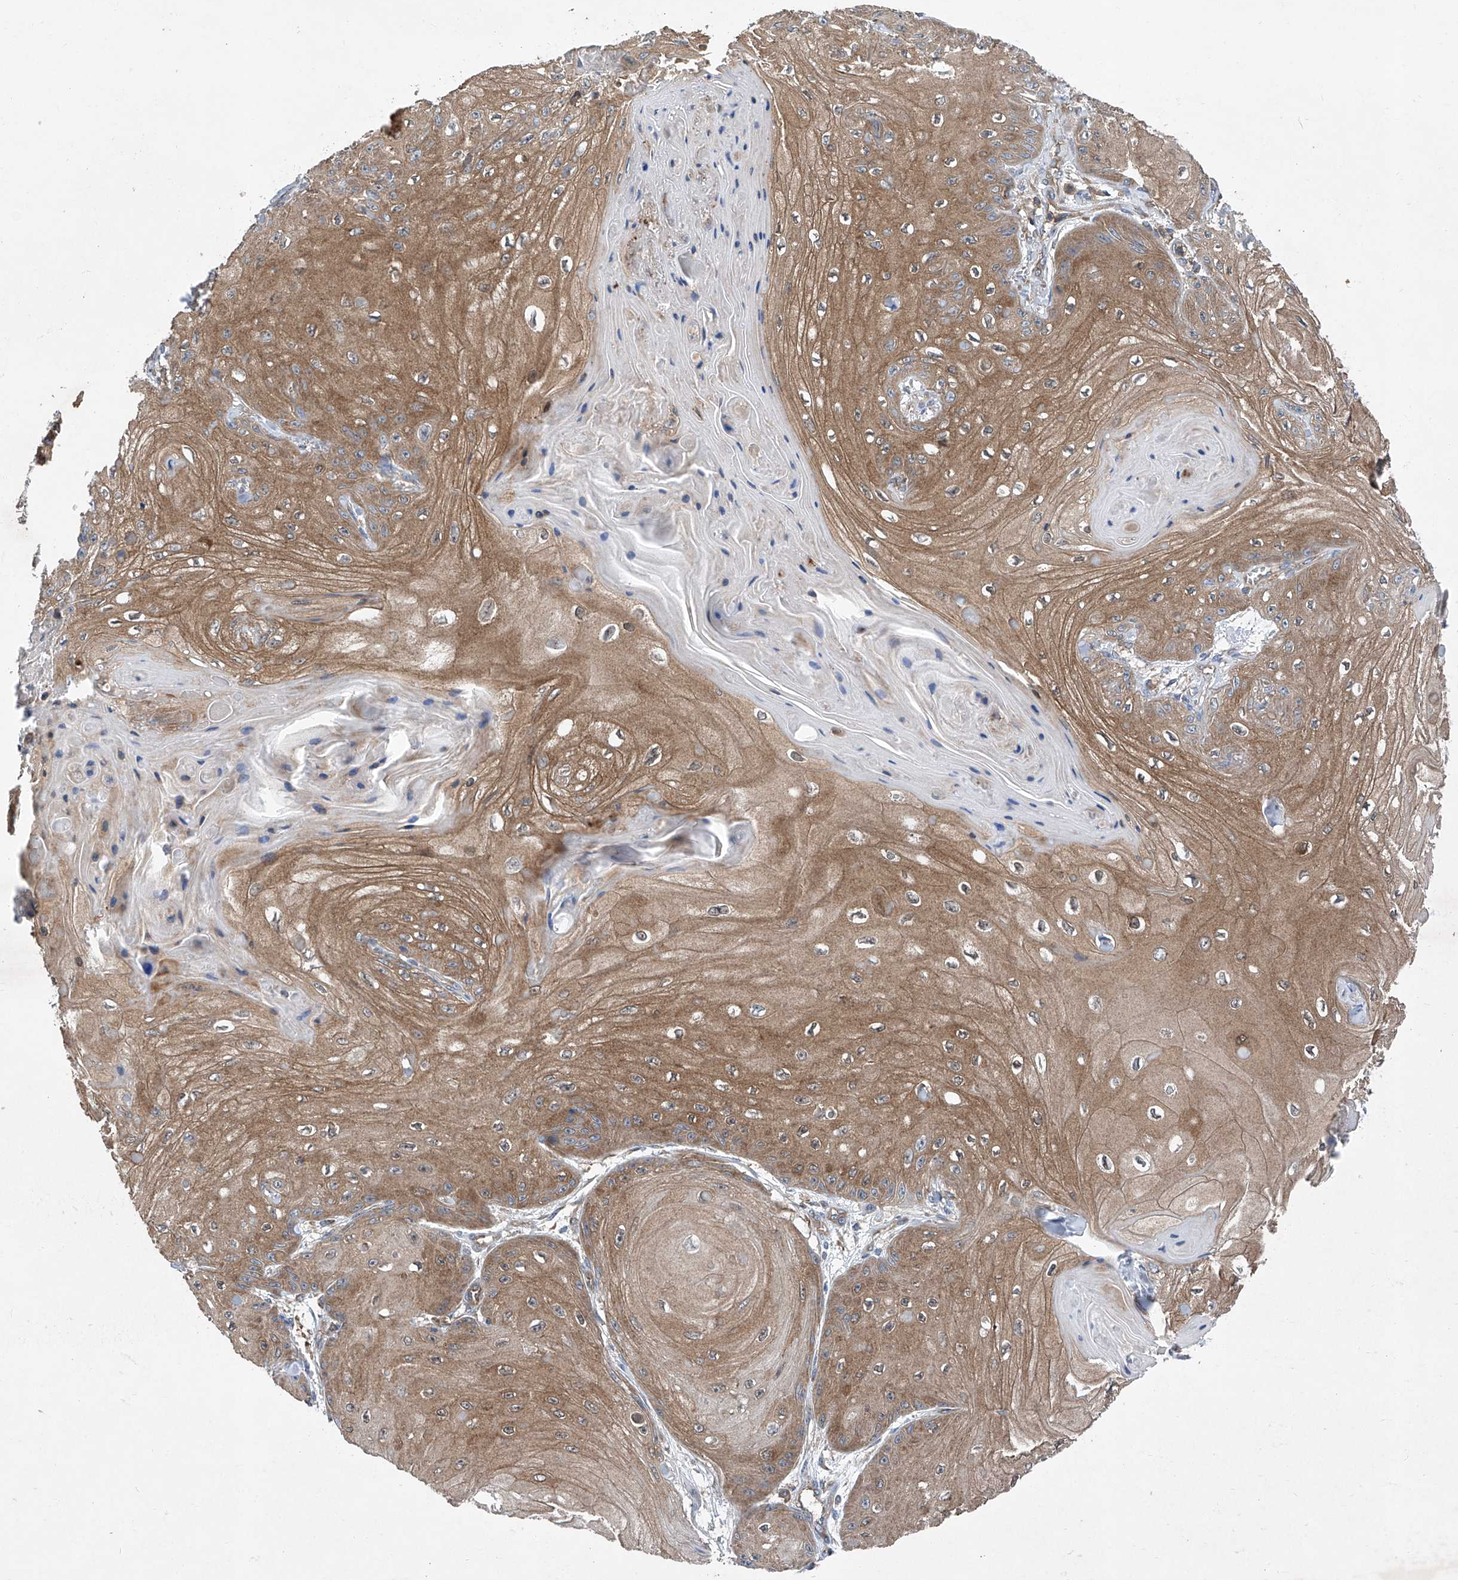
{"staining": {"intensity": "moderate", "quantity": ">75%", "location": "cytoplasmic/membranous"}, "tissue": "skin cancer", "cell_type": "Tumor cells", "image_type": "cancer", "snomed": [{"axis": "morphology", "description": "Squamous cell carcinoma, NOS"}, {"axis": "topography", "description": "Skin"}], "caption": "Protein staining exhibits moderate cytoplasmic/membranous expression in about >75% of tumor cells in squamous cell carcinoma (skin).", "gene": "SMAP1", "patient": {"sex": "male", "age": 74}}